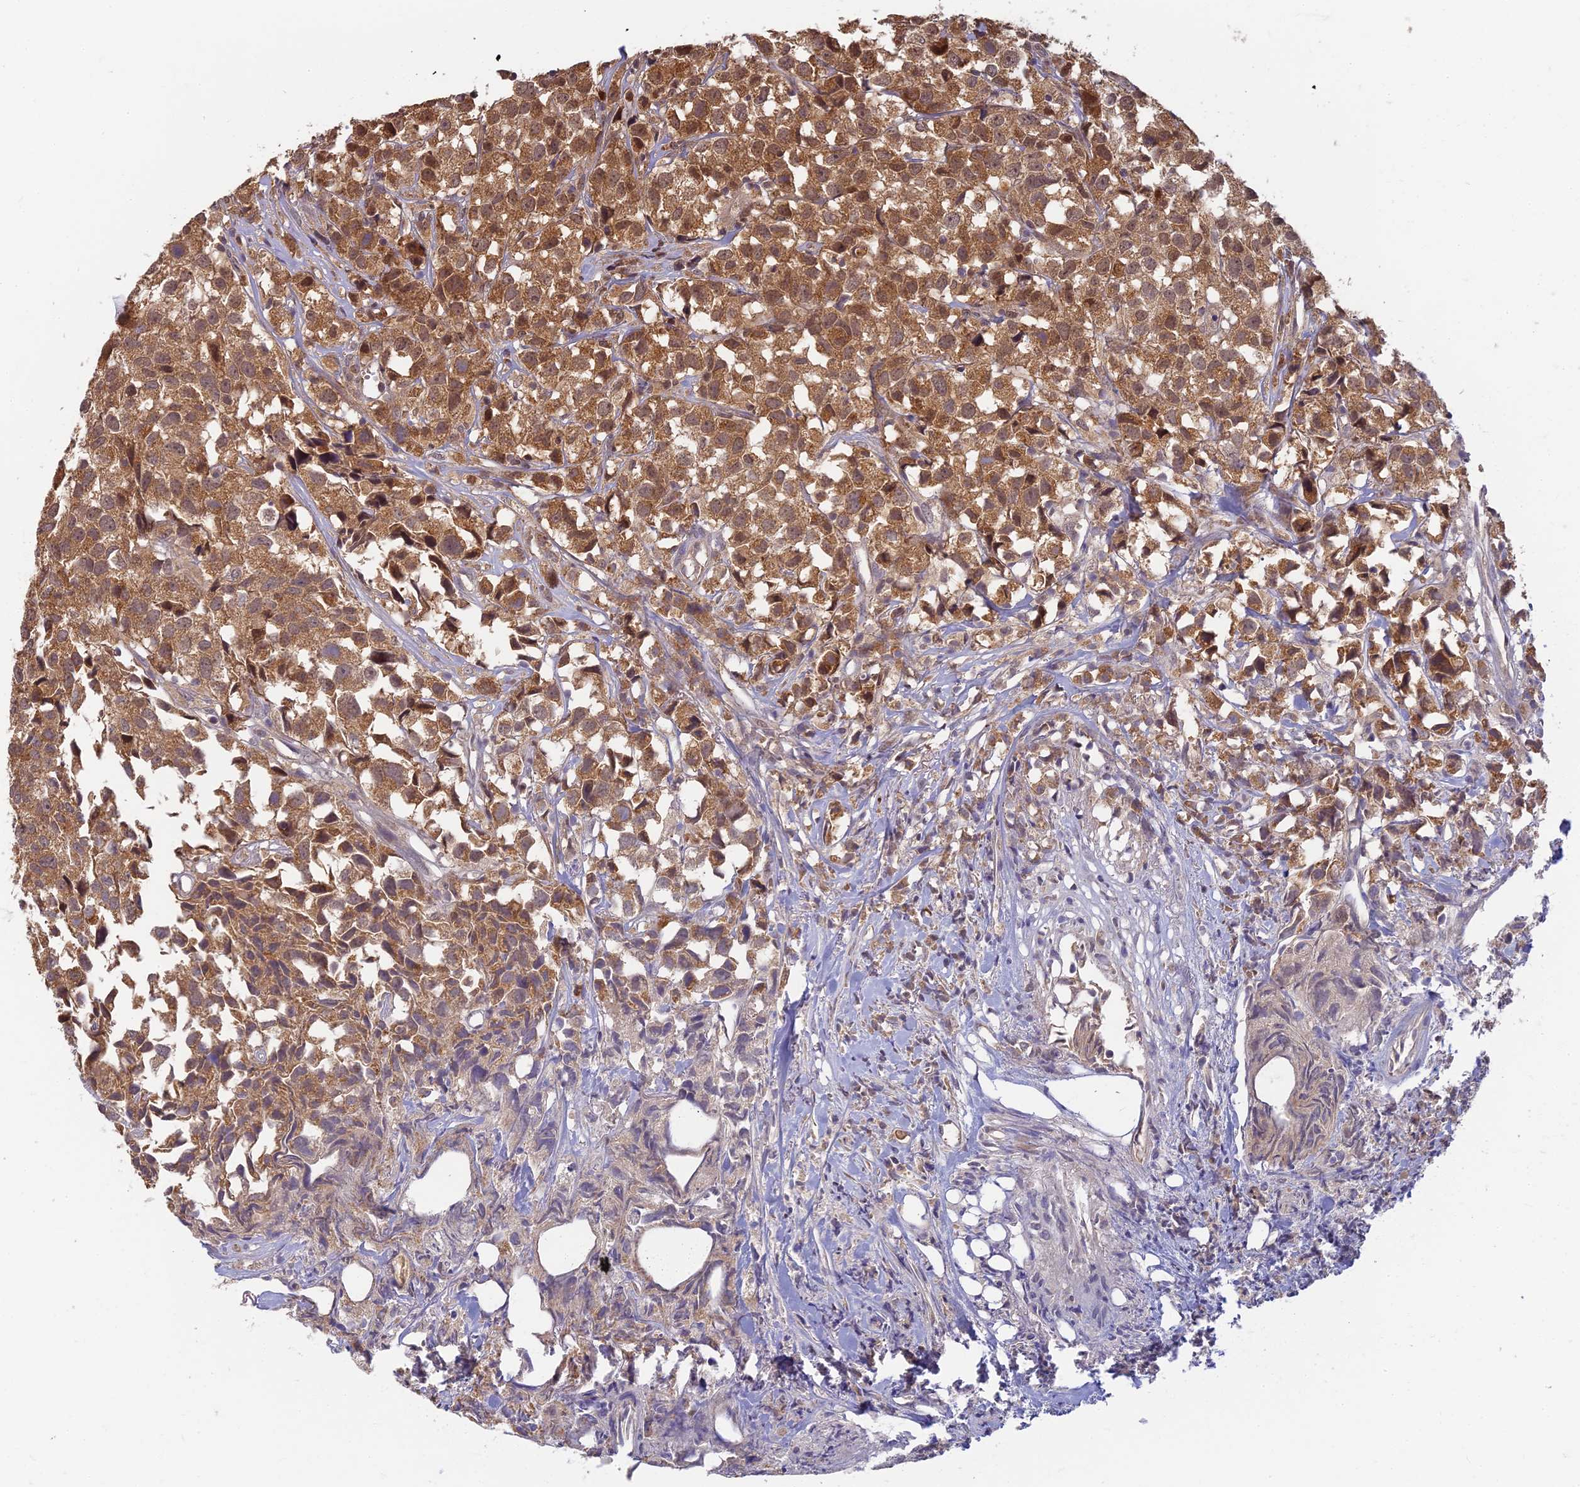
{"staining": {"intensity": "moderate", "quantity": ">75%", "location": "cytoplasmic/membranous"}, "tissue": "urothelial cancer", "cell_type": "Tumor cells", "image_type": "cancer", "snomed": [{"axis": "morphology", "description": "Urothelial carcinoma, High grade"}, {"axis": "topography", "description": "Urinary bladder"}], "caption": "A medium amount of moderate cytoplasmic/membranous staining is present in approximately >75% of tumor cells in urothelial carcinoma (high-grade) tissue.", "gene": "RGL3", "patient": {"sex": "female", "age": 75}}